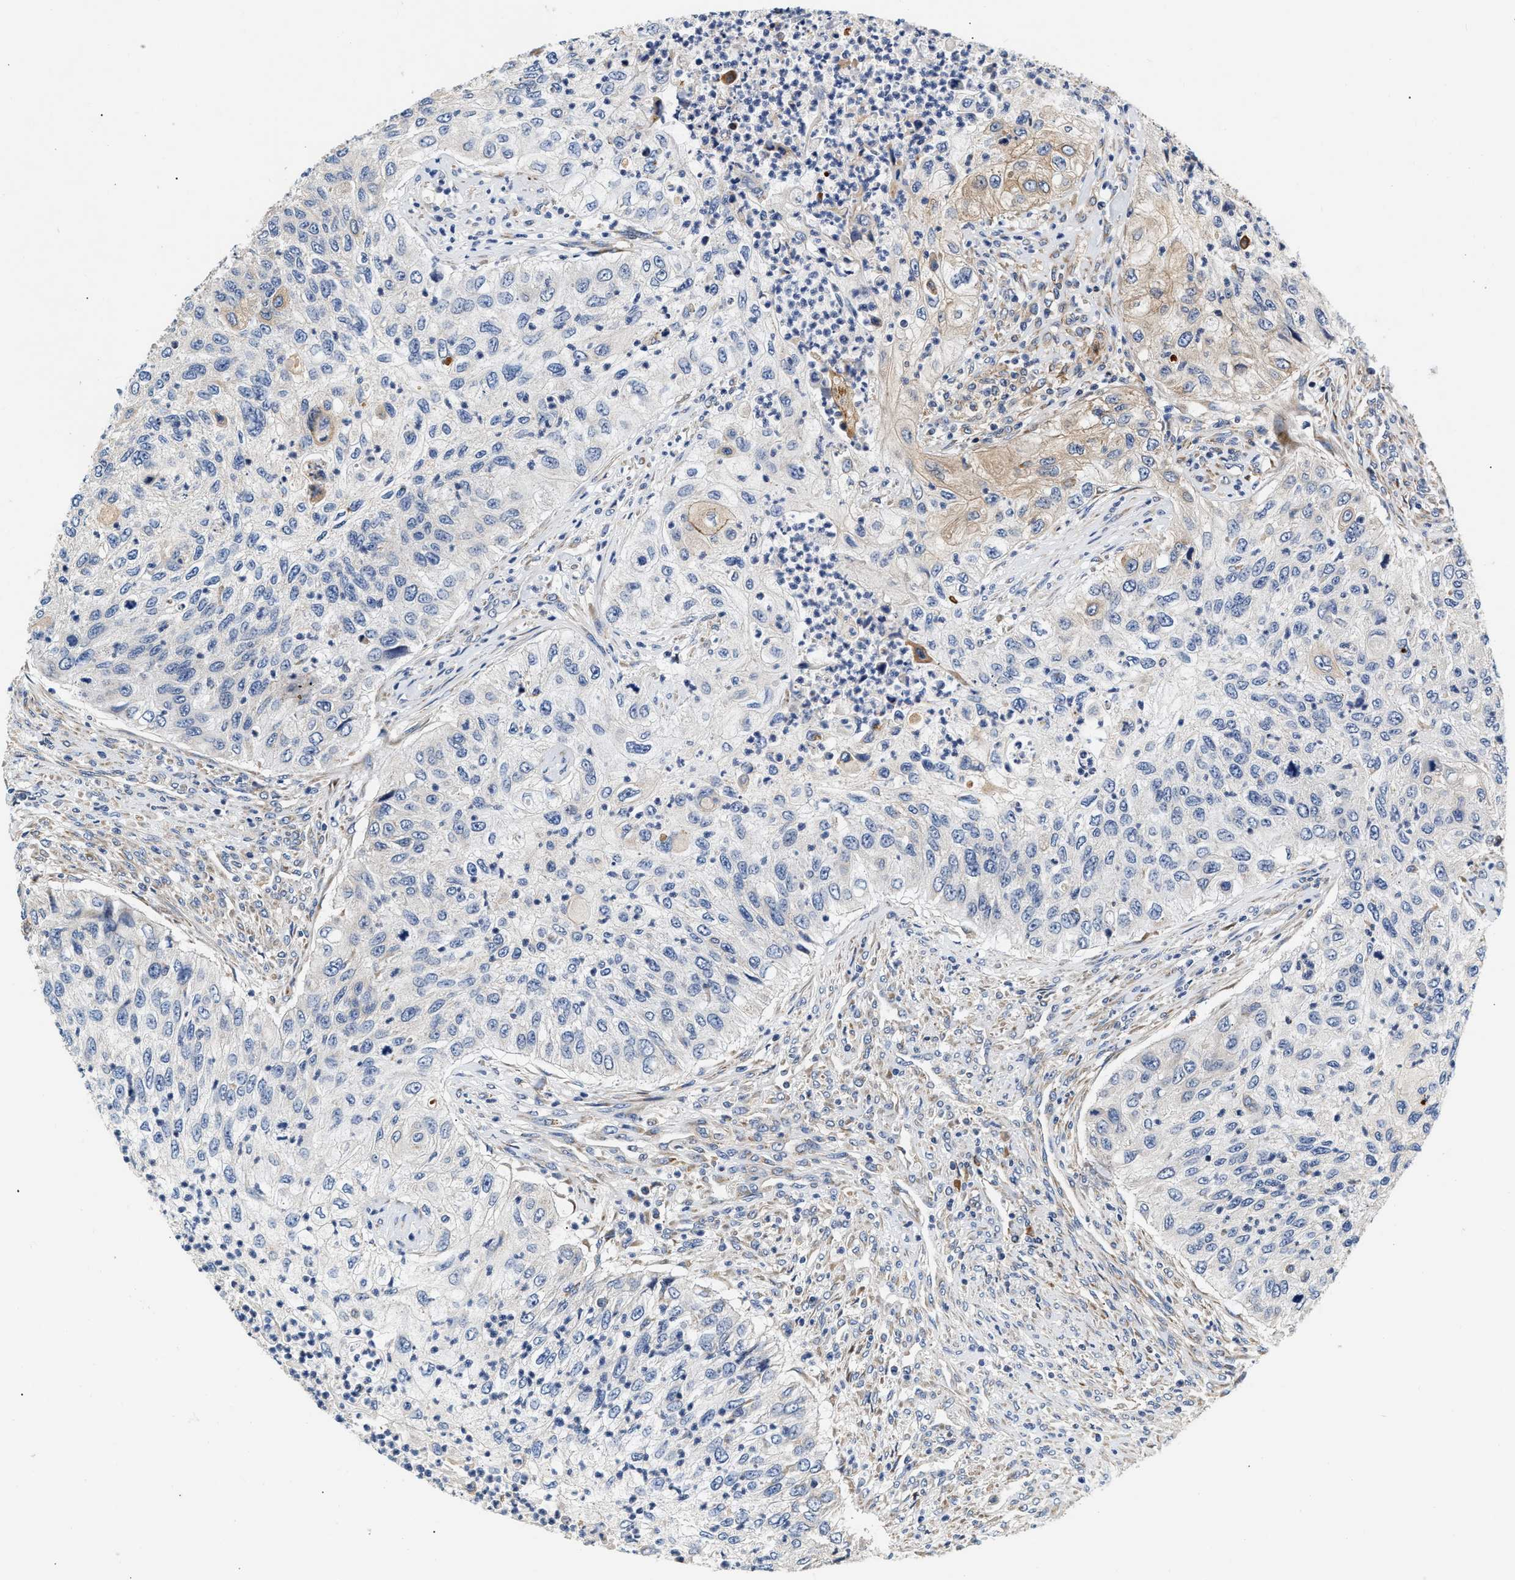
{"staining": {"intensity": "negative", "quantity": "none", "location": "none"}, "tissue": "urothelial cancer", "cell_type": "Tumor cells", "image_type": "cancer", "snomed": [{"axis": "morphology", "description": "Urothelial carcinoma, High grade"}, {"axis": "topography", "description": "Urinary bladder"}], "caption": "An immunohistochemistry (IHC) image of high-grade urothelial carcinoma is shown. There is no staining in tumor cells of high-grade urothelial carcinoma.", "gene": "IFT74", "patient": {"sex": "female", "age": 60}}